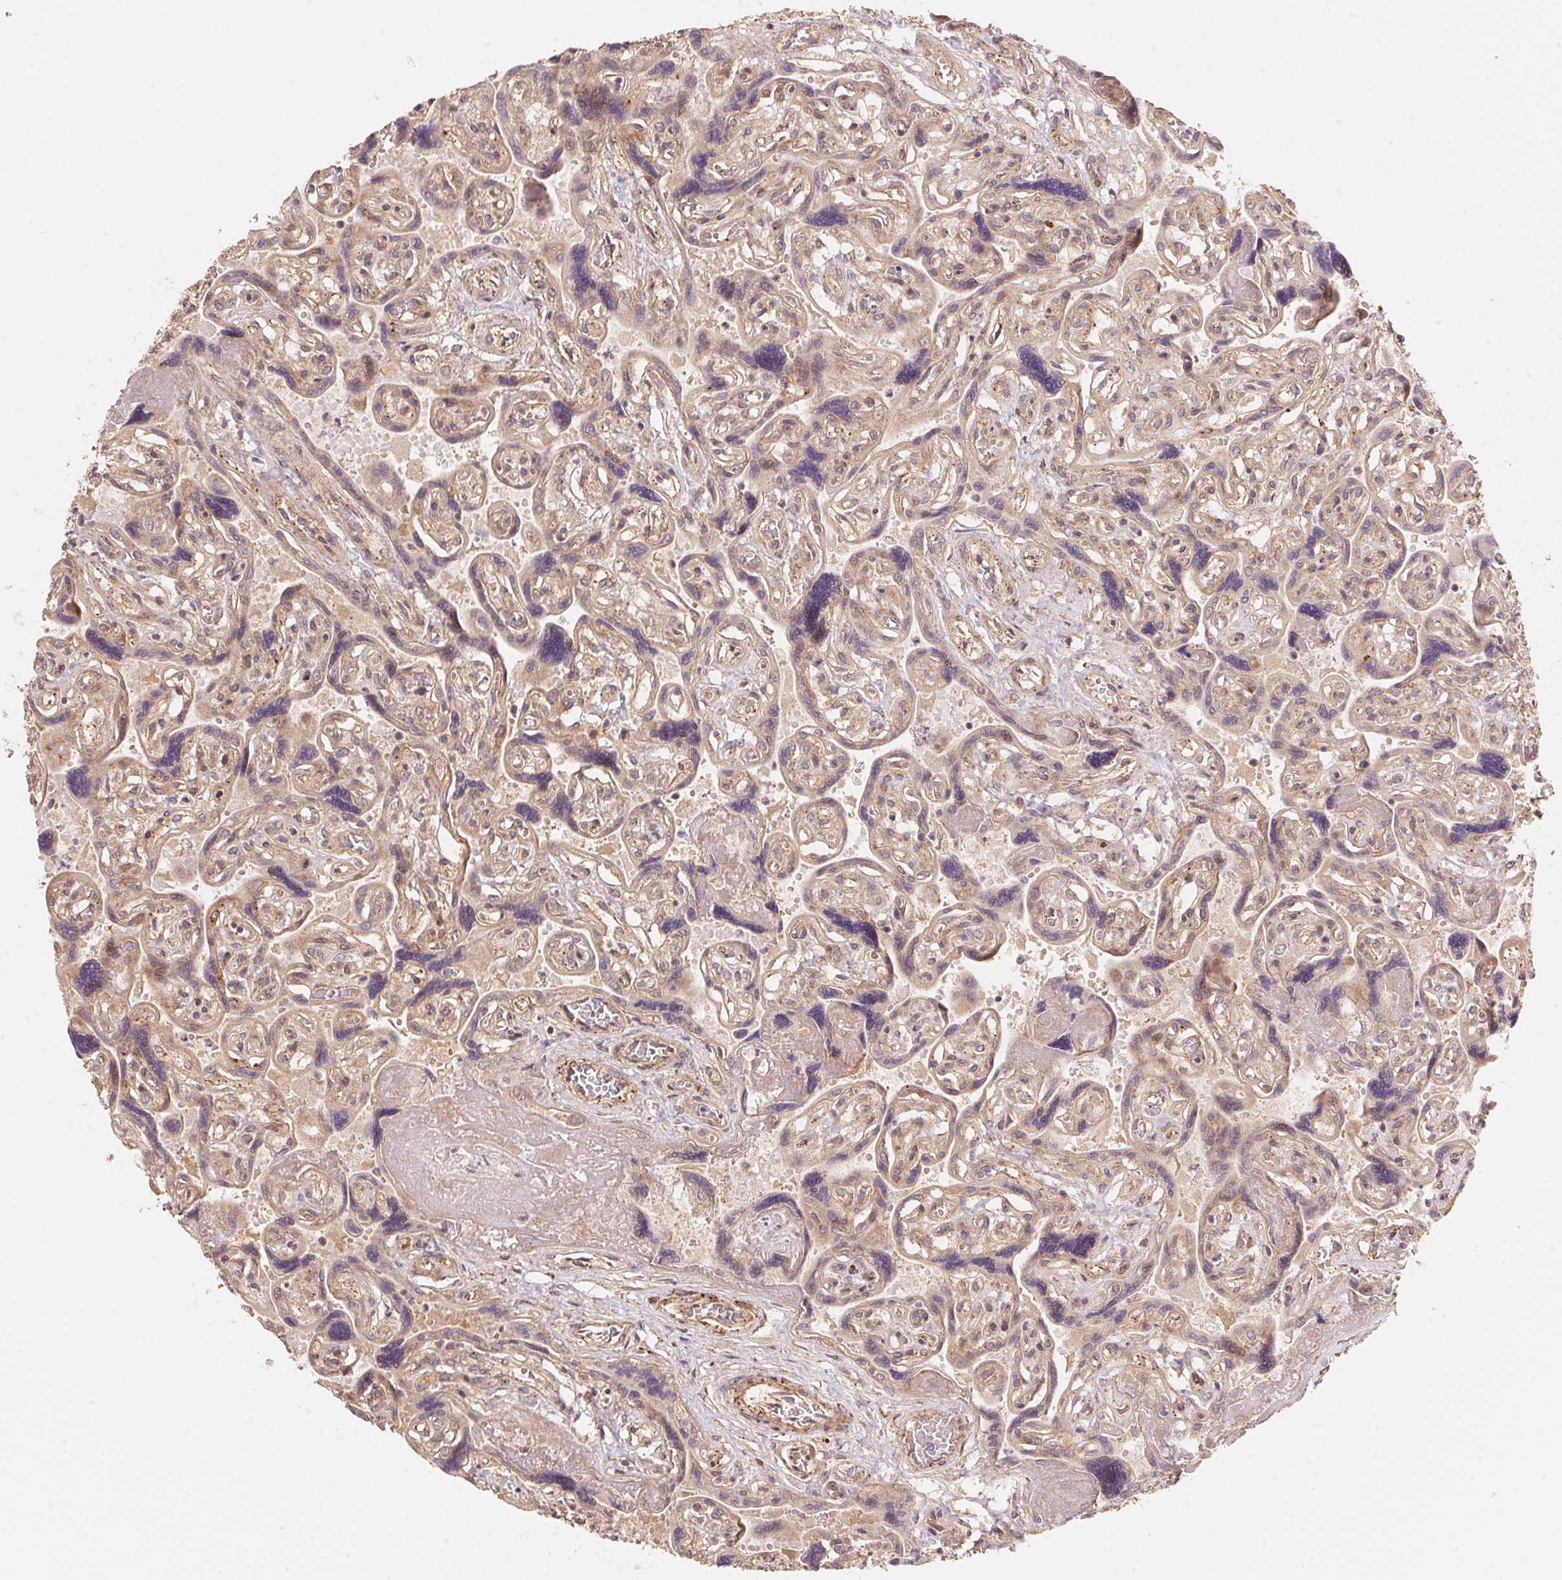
{"staining": {"intensity": "moderate", "quantity": ">75%", "location": "nuclear"}, "tissue": "placenta", "cell_type": "Decidual cells", "image_type": "normal", "snomed": [{"axis": "morphology", "description": "Normal tissue, NOS"}, {"axis": "topography", "description": "Placenta"}], "caption": "Moderate nuclear expression is seen in about >75% of decidual cells in normal placenta.", "gene": "TNIP2", "patient": {"sex": "female", "age": 32}}